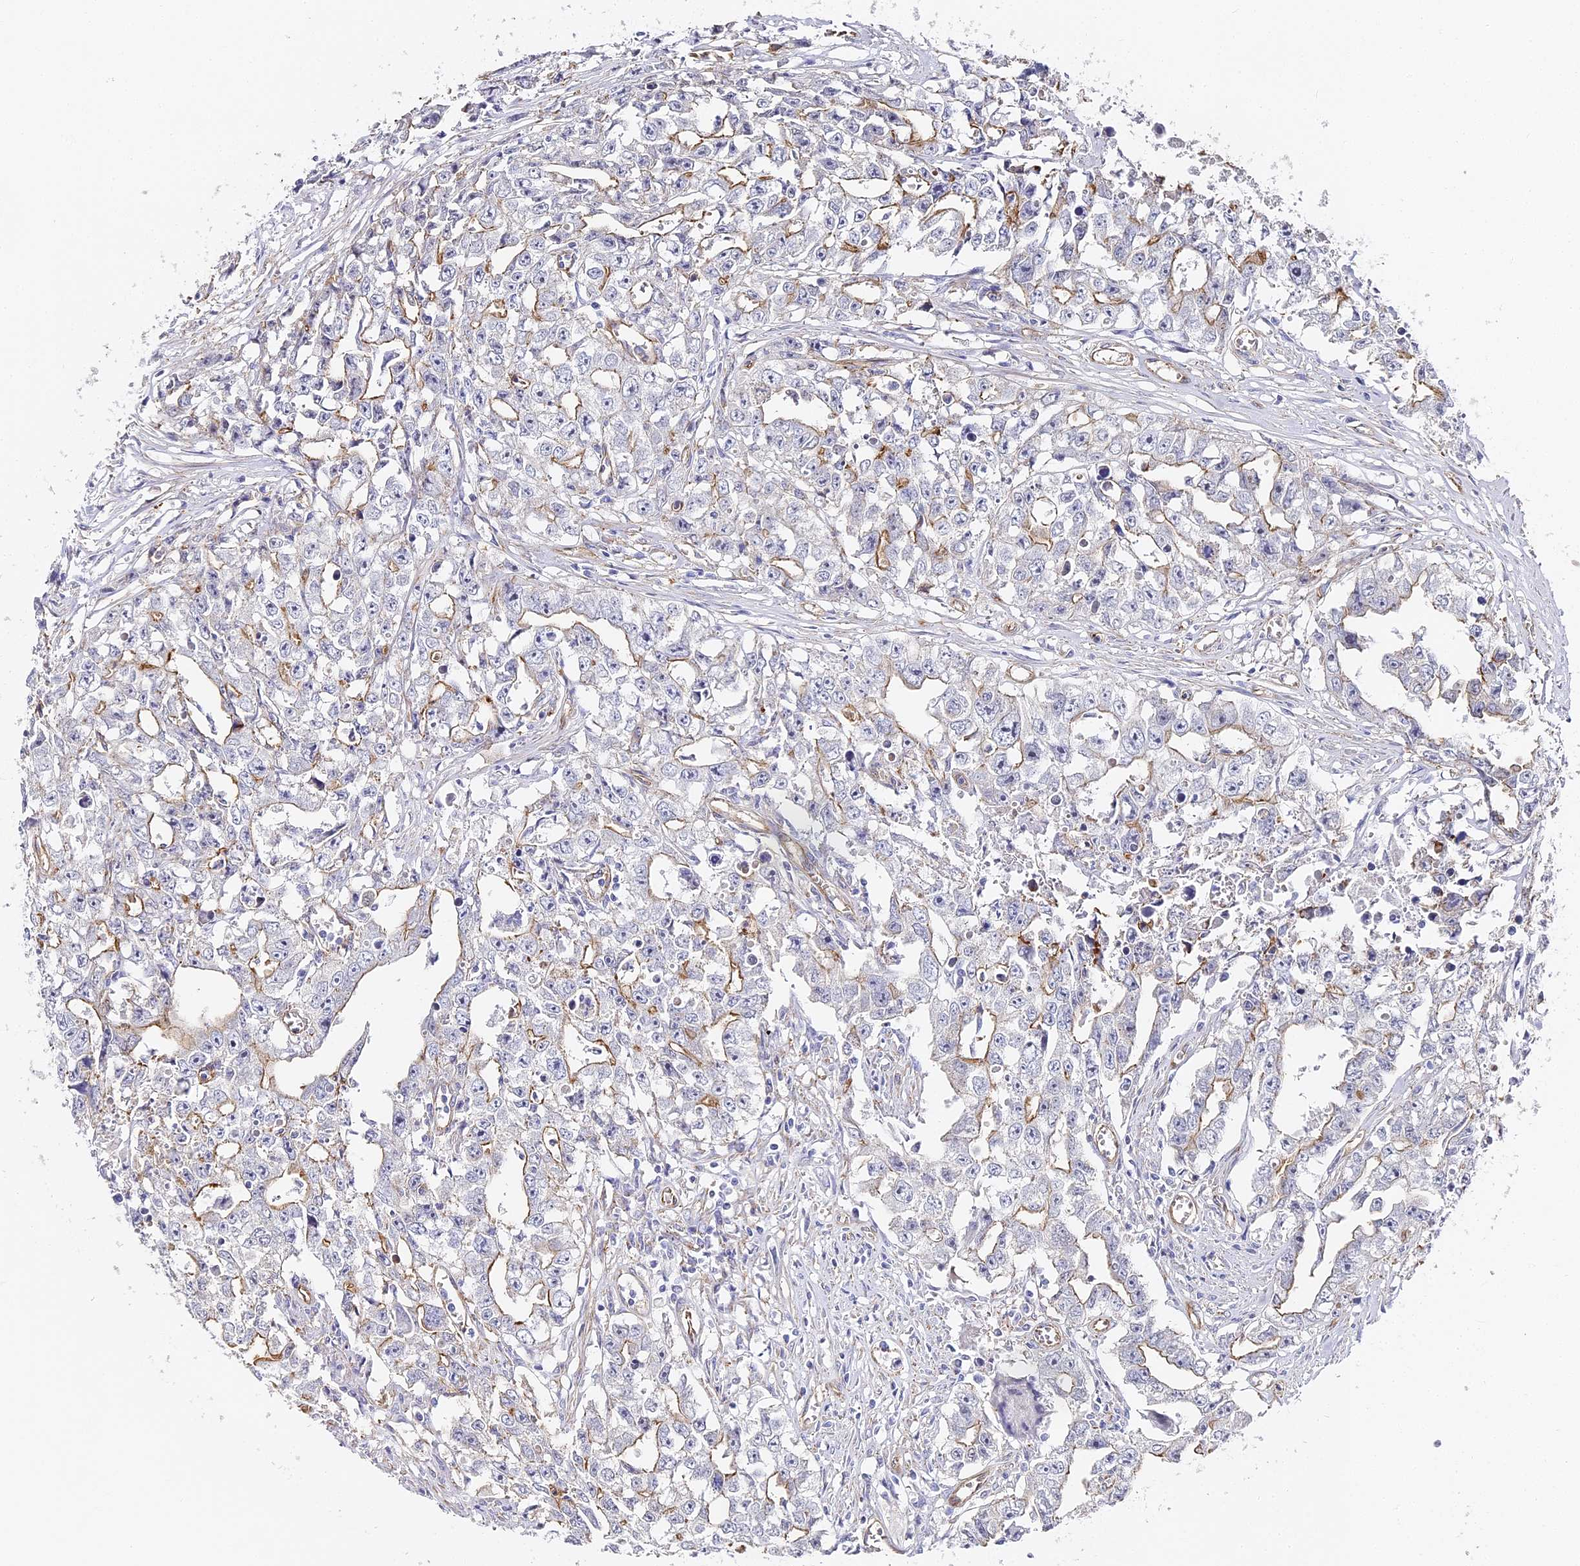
{"staining": {"intensity": "negative", "quantity": "none", "location": "none"}, "tissue": "testis cancer", "cell_type": "Tumor cells", "image_type": "cancer", "snomed": [{"axis": "morphology", "description": "Seminoma, NOS"}, {"axis": "morphology", "description": "Carcinoma, Embryonal, NOS"}, {"axis": "topography", "description": "Testis"}], "caption": "An immunohistochemistry (IHC) histopathology image of testis cancer (embryonal carcinoma) is shown. There is no staining in tumor cells of testis cancer (embryonal carcinoma).", "gene": "CCDC30", "patient": {"sex": "male", "age": 43}}